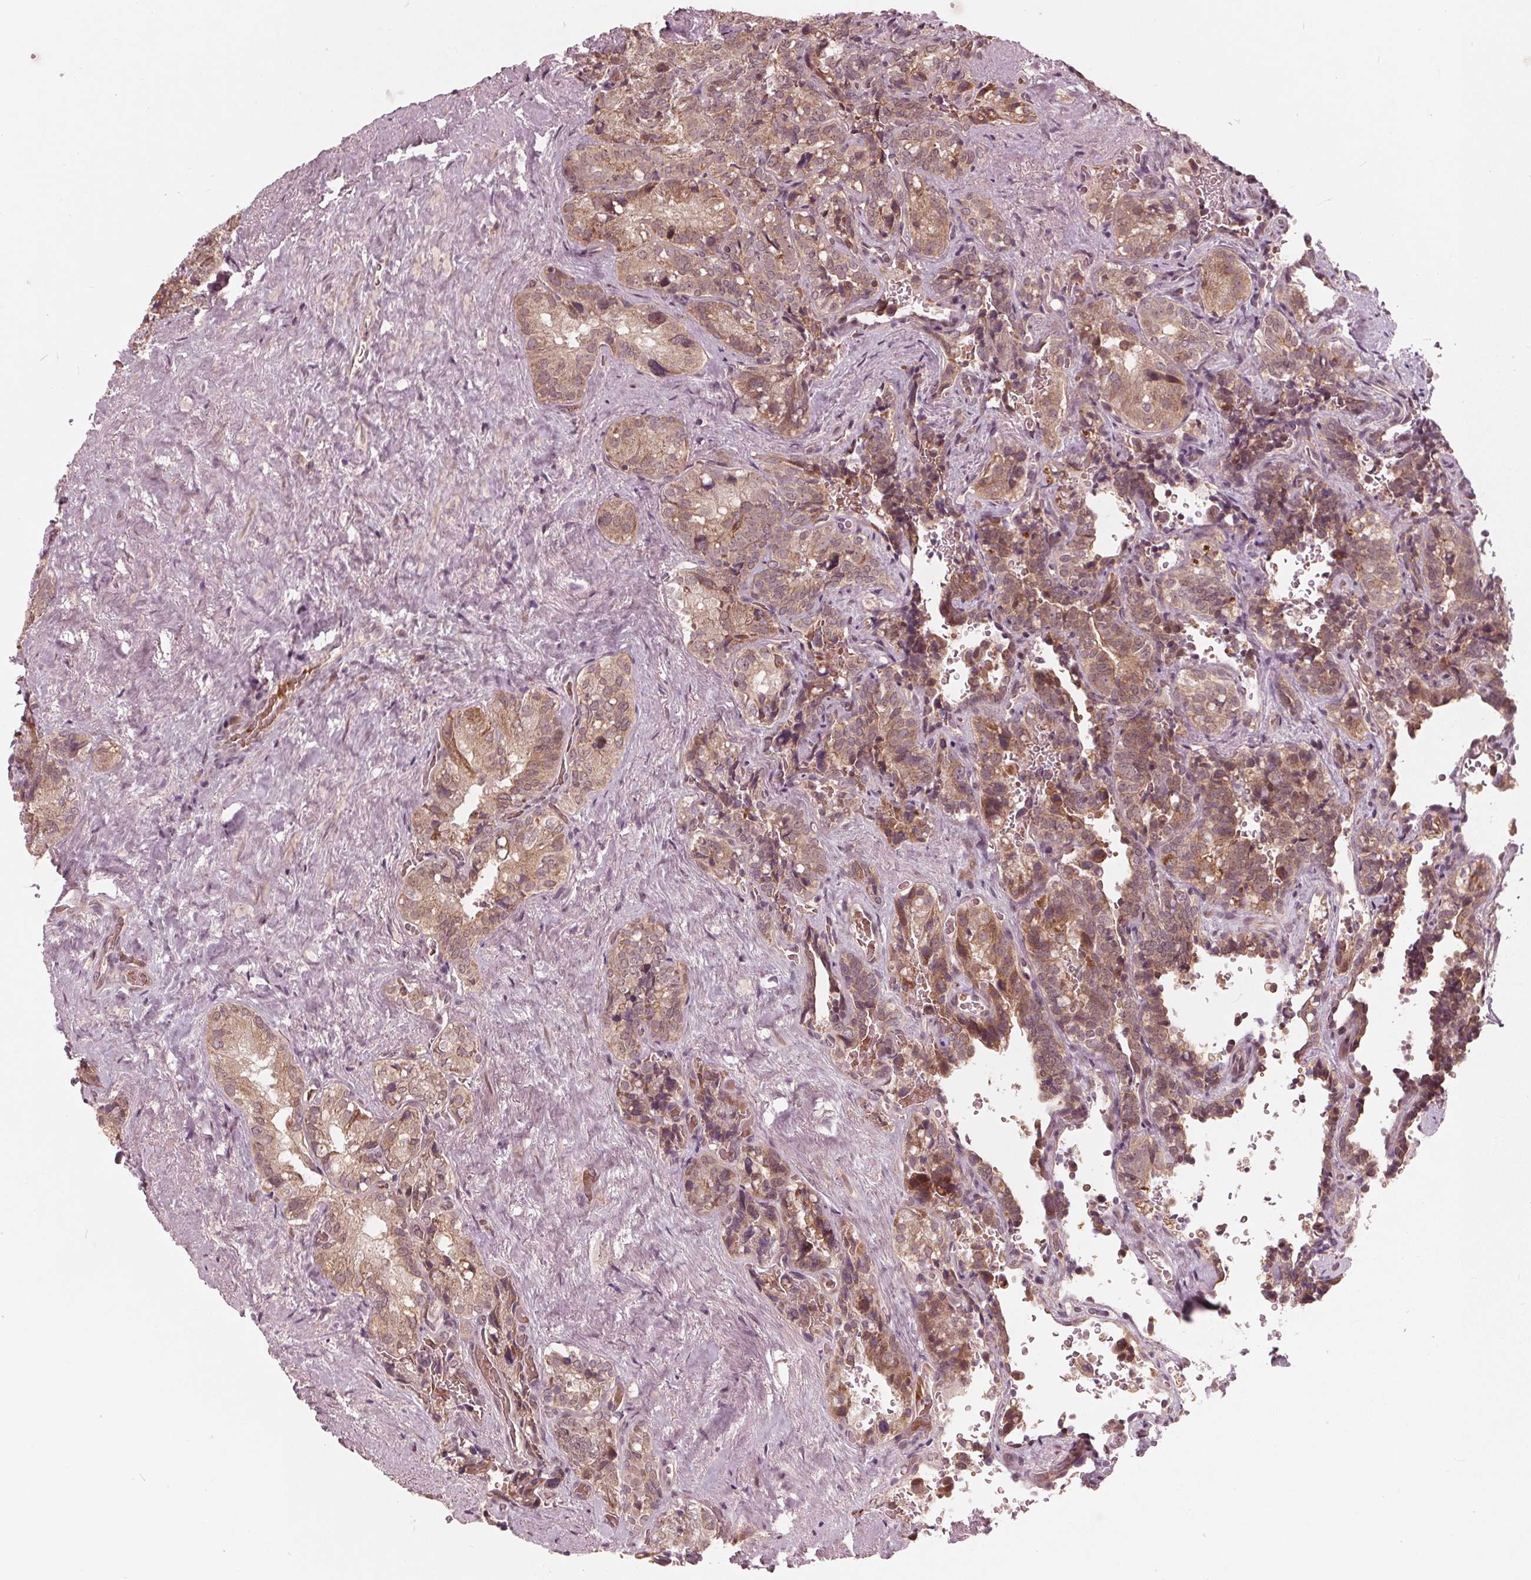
{"staining": {"intensity": "weak", "quantity": ">75%", "location": "cytoplasmic/membranous"}, "tissue": "seminal vesicle", "cell_type": "Glandular cells", "image_type": "normal", "snomed": [{"axis": "morphology", "description": "Normal tissue, NOS"}, {"axis": "topography", "description": "Seminal veicle"}], "caption": "Protein expression analysis of unremarkable human seminal vesicle reveals weak cytoplasmic/membranous positivity in about >75% of glandular cells. Nuclei are stained in blue.", "gene": "UBALD1", "patient": {"sex": "male", "age": 69}}